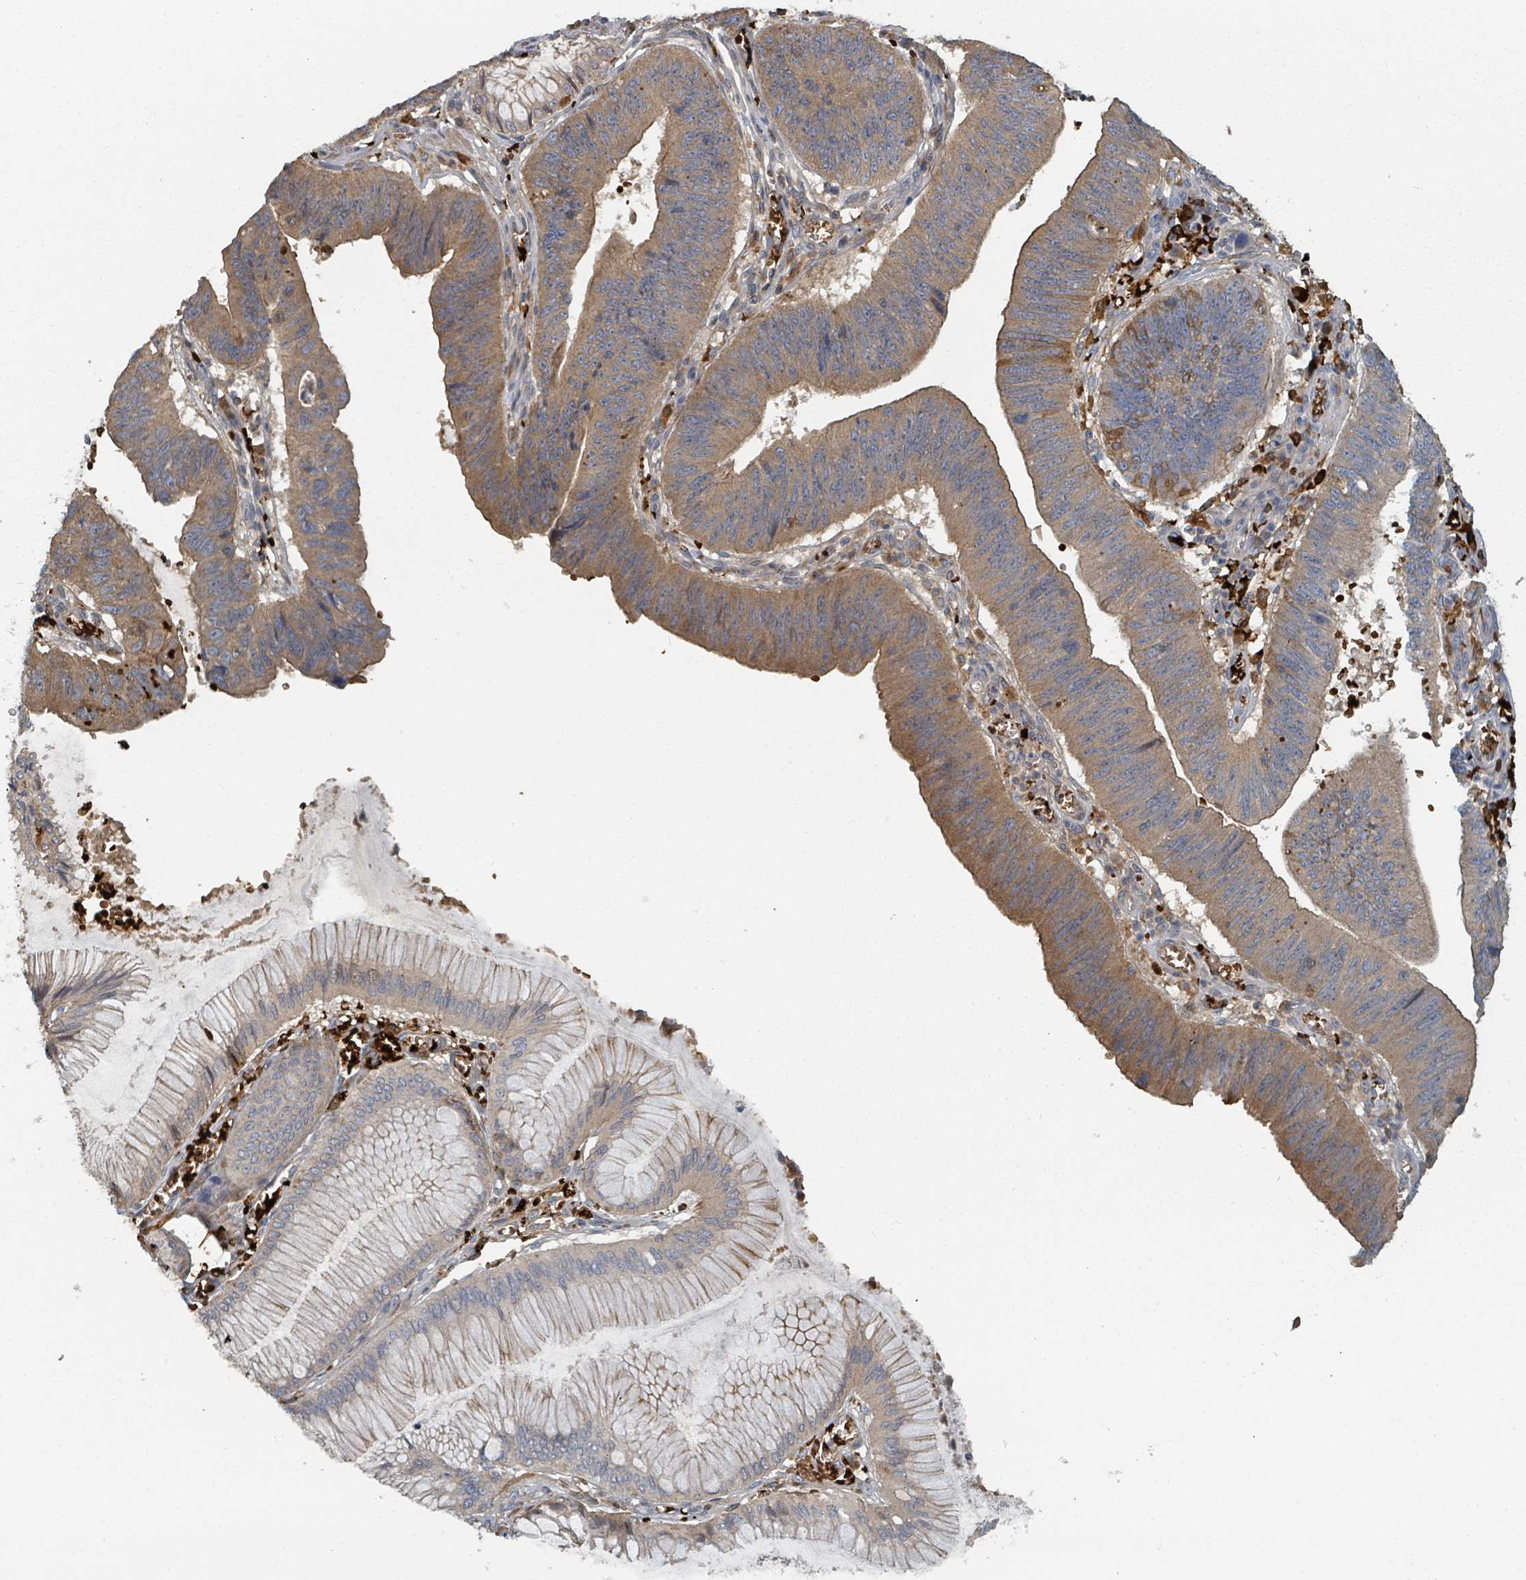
{"staining": {"intensity": "moderate", "quantity": ">75%", "location": "cytoplasmic/membranous"}, "tissue": "stomach cancer", "cell_type": "Tumor cells", "image_type": "cancer", "snomed": [{"axis": "morphology", "description": "Adenocarcinoma, NOS"}, {"axis": "topography", "description": "Stomach"}], "caption": "Approximately >75% of tumor cells in human stomach cancer (adenocarcinoma) display moderate cytoplasmic/membranous protein staining as visualized by brown immunohistochemical staining.", "gene": "TRPC4AP", "patient": {"sex": "male", "age": 59}}